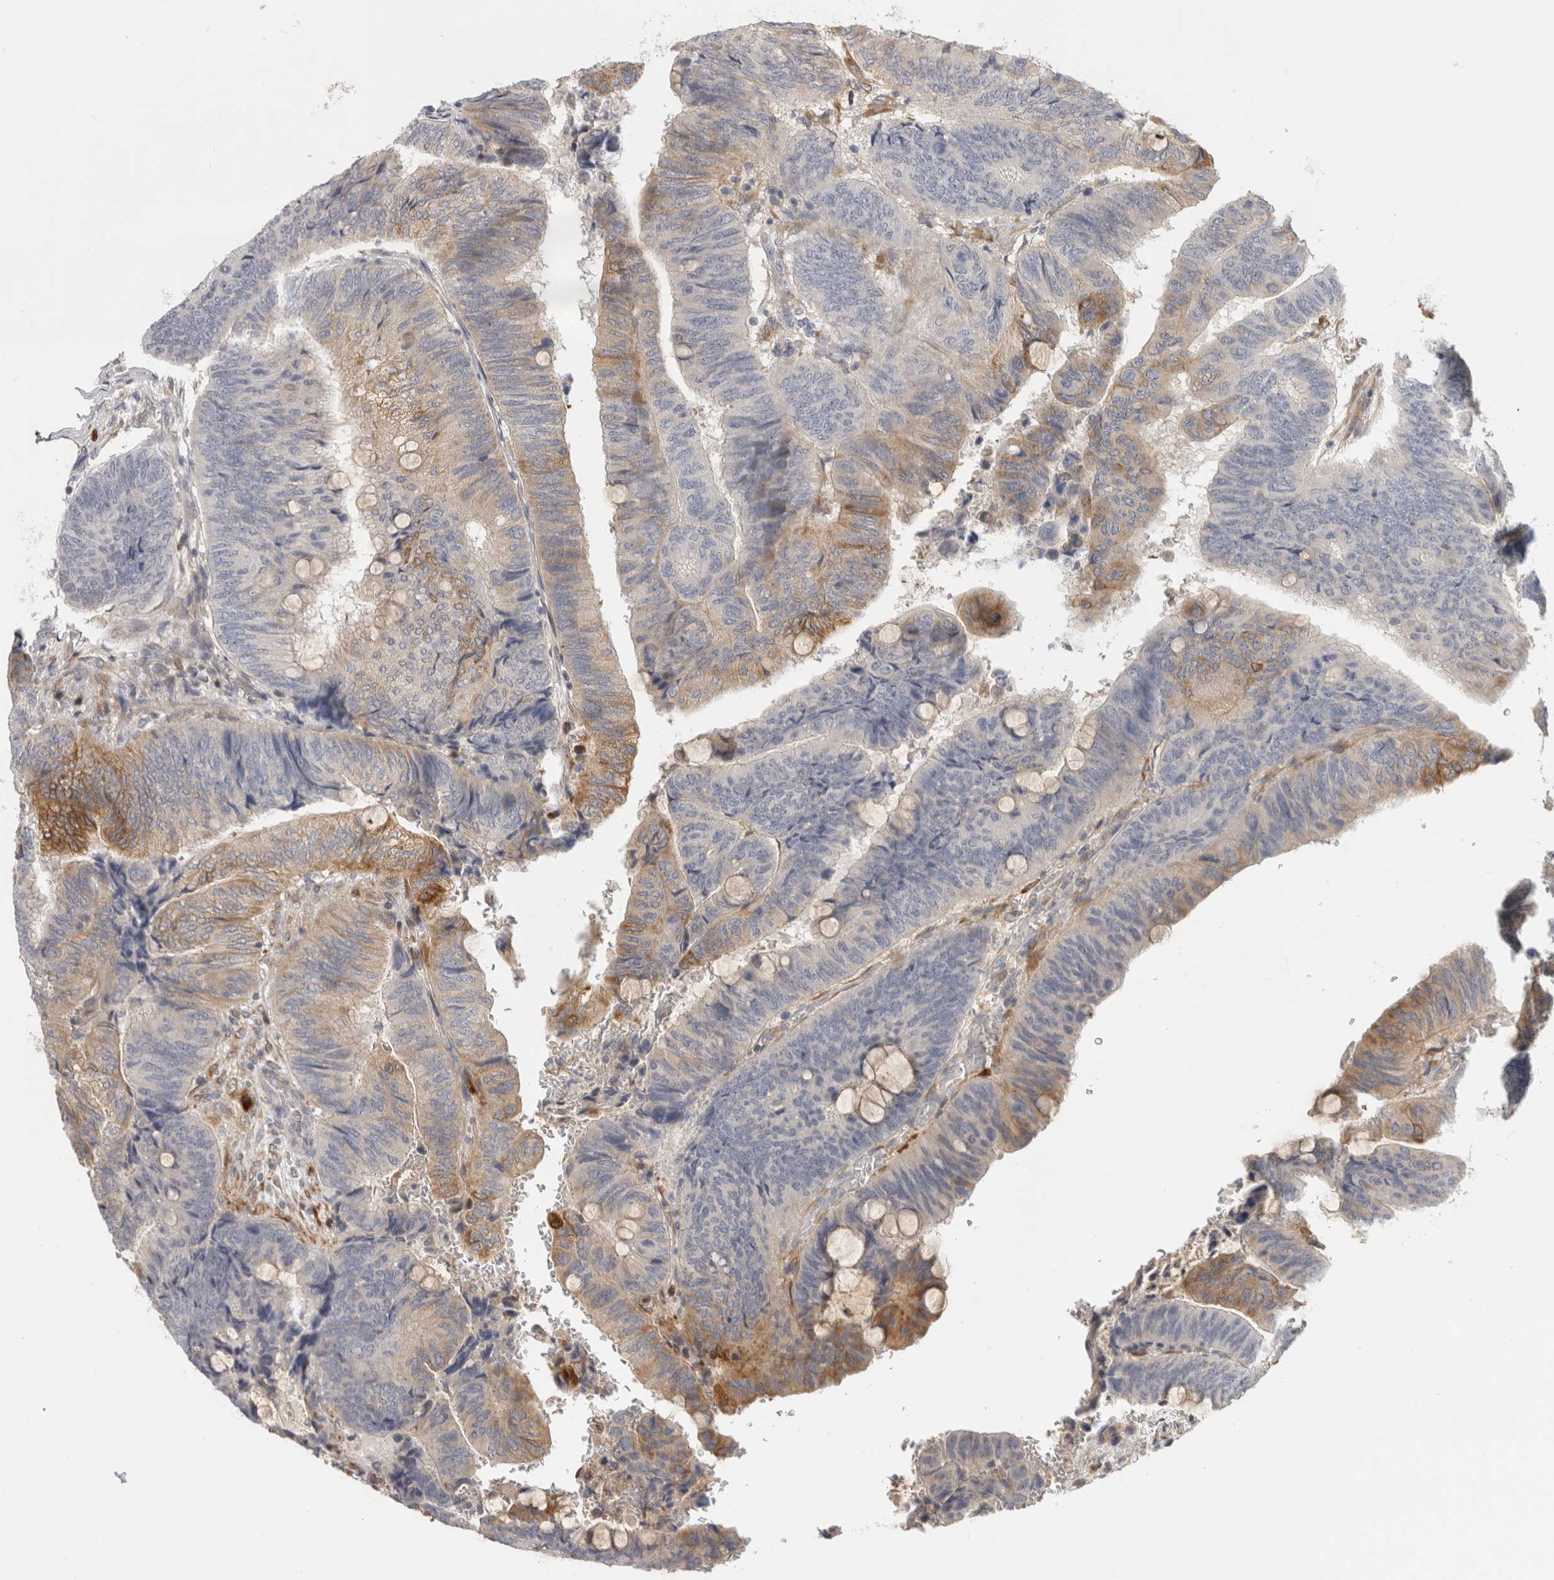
{"staining": {"intensity": "moderate", "quantity": "<25%", "location": "cytoplasmic/membranous"}, "tissue": "colorectal cancer", "cell_type": "Tumor cells", "image_type": "cancer", "snomed": [{"axis": "morphology", "description": "Normal tissue, NOS"}, {"axis": "morphology", "description": "Adenocarcinoma, NOS"}, {"axis": "topography", "description": "Rectum"}, {"axis": "topography", "description": "Peripheral nerve tissue"}], "caption": "Immunohistochemistry image of neoplastic tissue: human adenocarcinoma (colorectal) stained using immunohistochemistry exhibits low levels of moderate protein expression localized specifically in the cytoplasmic/membranous of tumor cells, appearing as a cytoplasmic/membranous brown color.", "gene": "APOL2", "patient": {"sex": "male", "age": 92}}